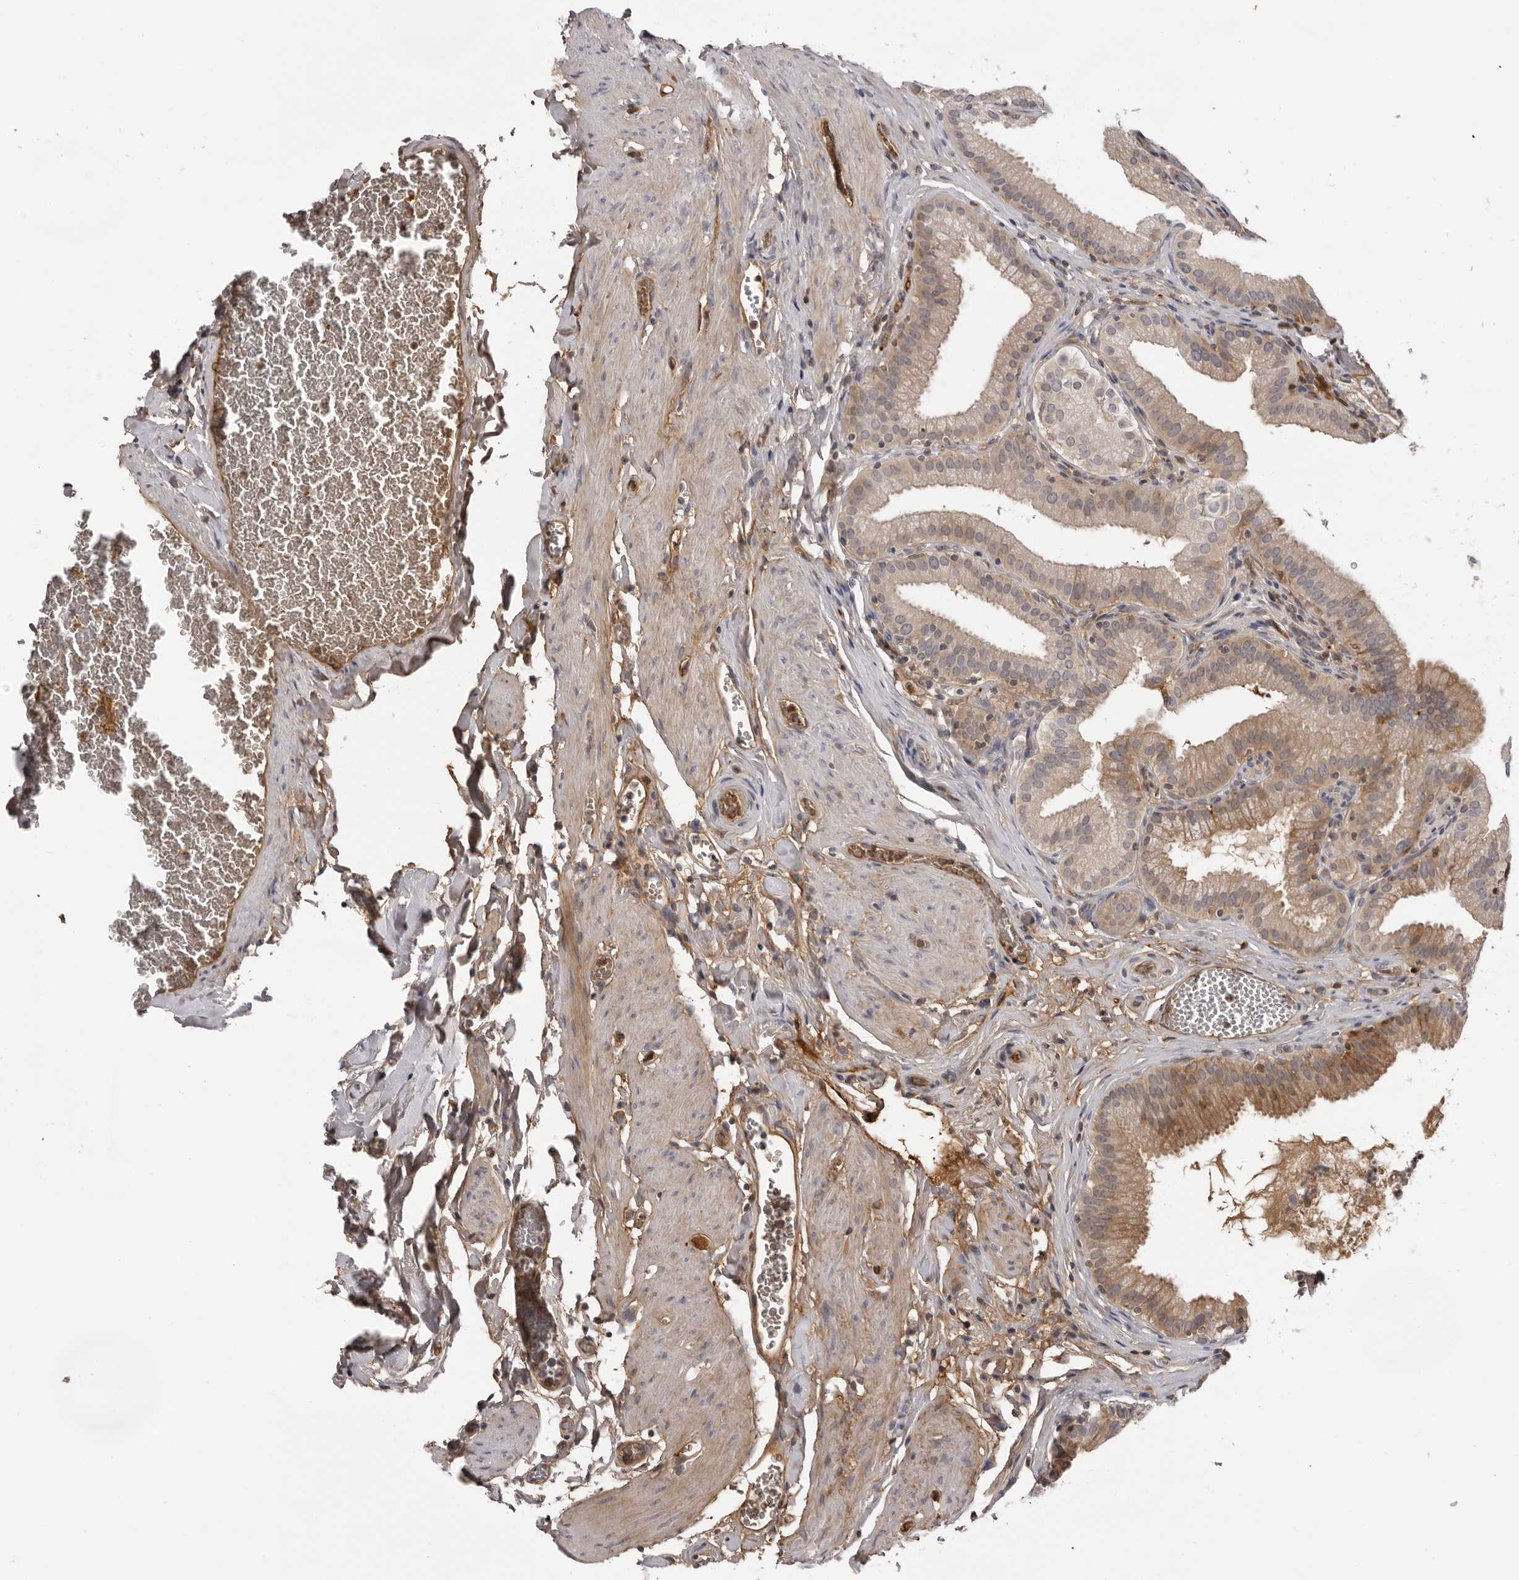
{"staining": {"intensity": "moderate", "quantity": "<25%", "location": "cytoplasmic/membranous"}, "tissue": "gallbladder", "cell_type": "Glandular cells", "image_type": "normal", "snomed": [{"axis": "morphology", "description": "Normal tissue, NOS"}, {"axis": "topography", "description": "Gallbladder"}], "caption": "A high-resolution histopathology image shows immunohistochemistry staining of benign gallbladder, which shows moderate cytoplasmic/membranous positivity in approximately <25% of glandular cells. (DAB IHC with brightfield microscopy, high magnification).", "gene": "PLEKHF2", "patient": {"sex": "male", "age": 54}}